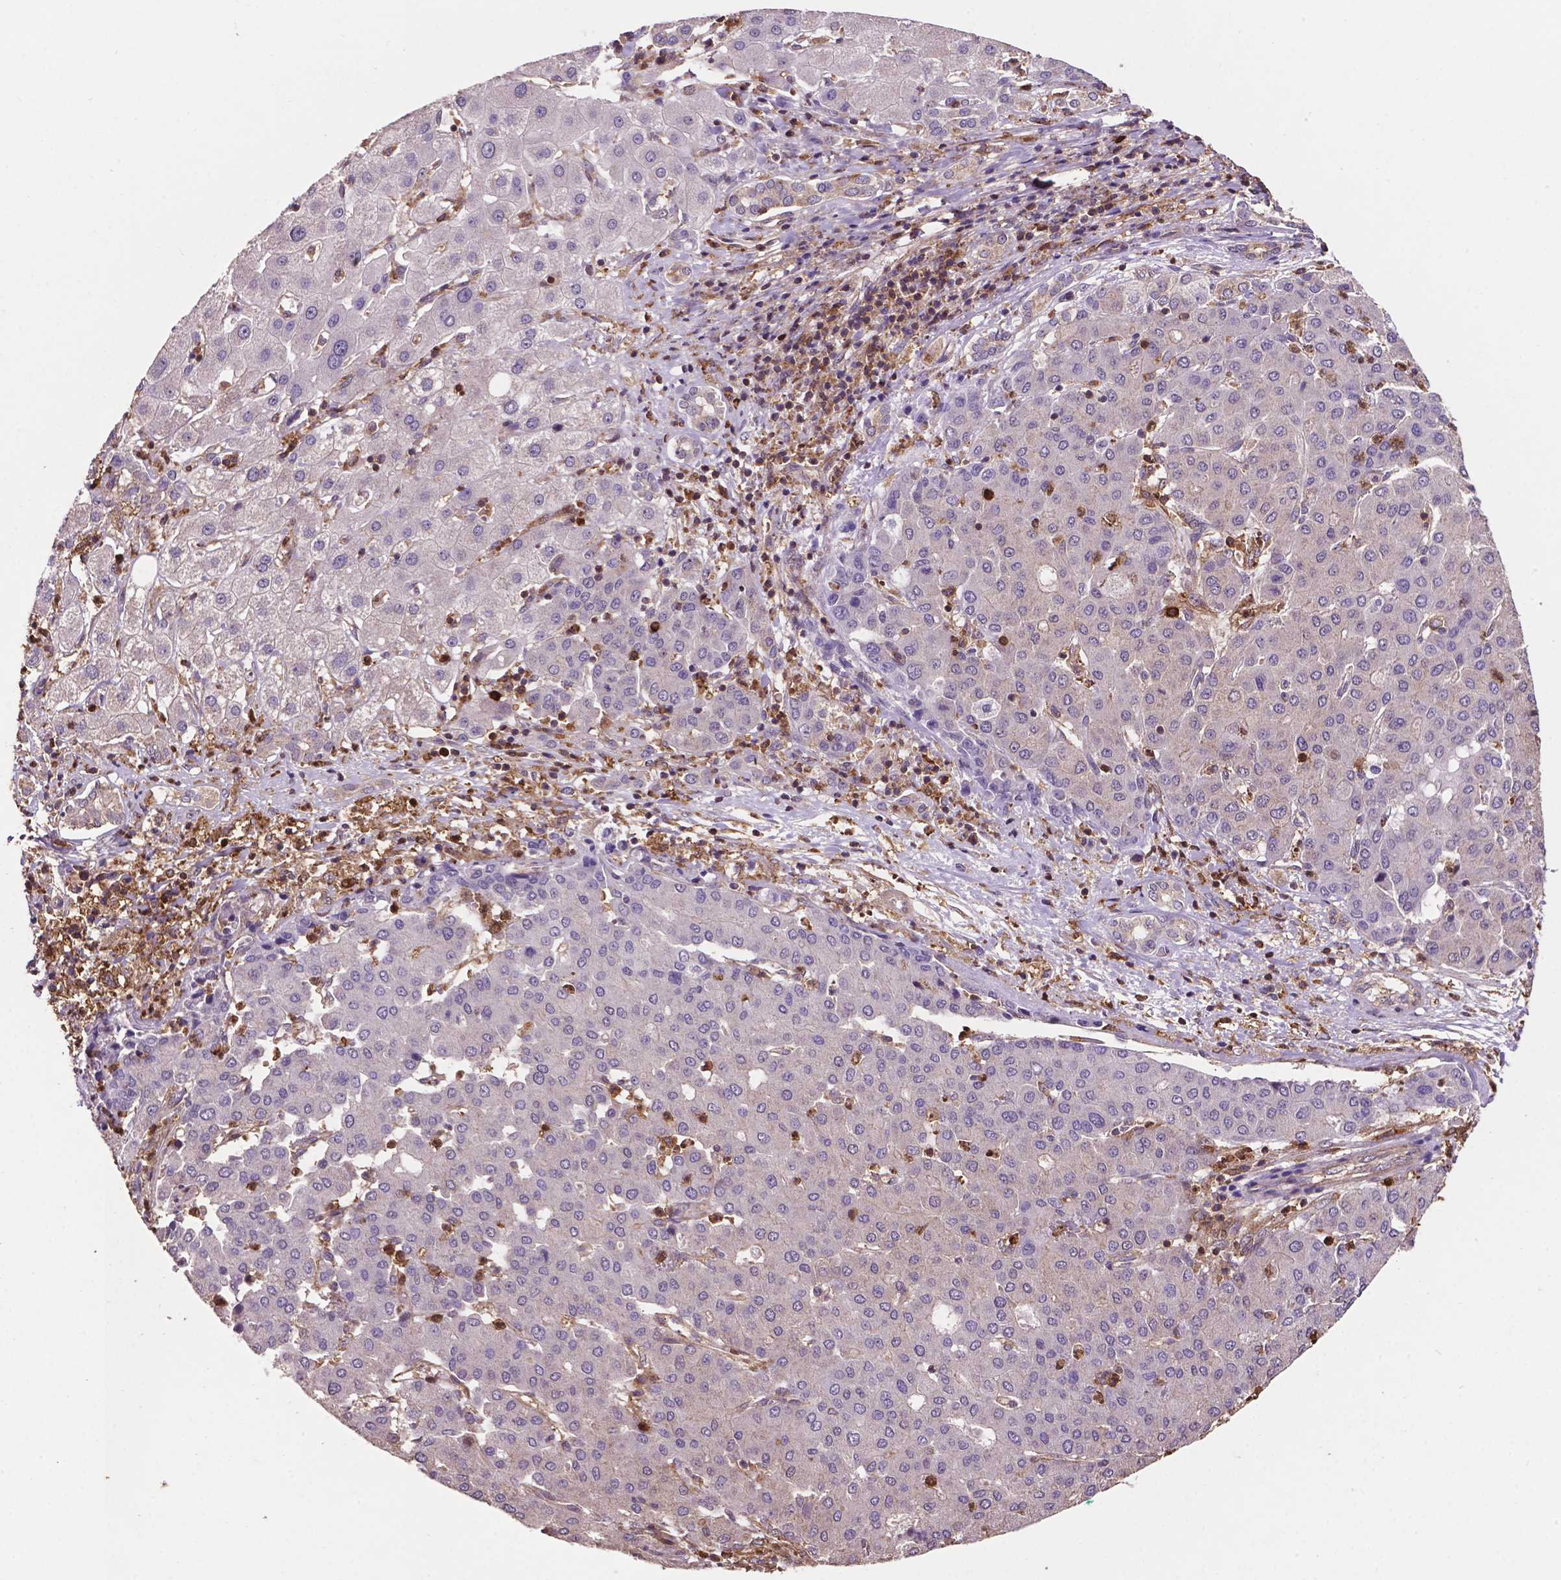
{"staining": {"intensity": "negative", "quantity": "none", "location": "none"}, "tissue": "liver cancer", "cell_type": "Tumor cells", "image_type": "cancer", "snomed": [{"axis": "morphology", "description": "Carcinoma, Hepatocellular, NOS"}, {"axis": "topography", "description": "Liver"}], "caption": "There is no significant expression in tumor cells of liver cancer (hepatocellular carcinoma).", "gene": "SMAD3", "patient": {"sex": "male", "age": 65}}